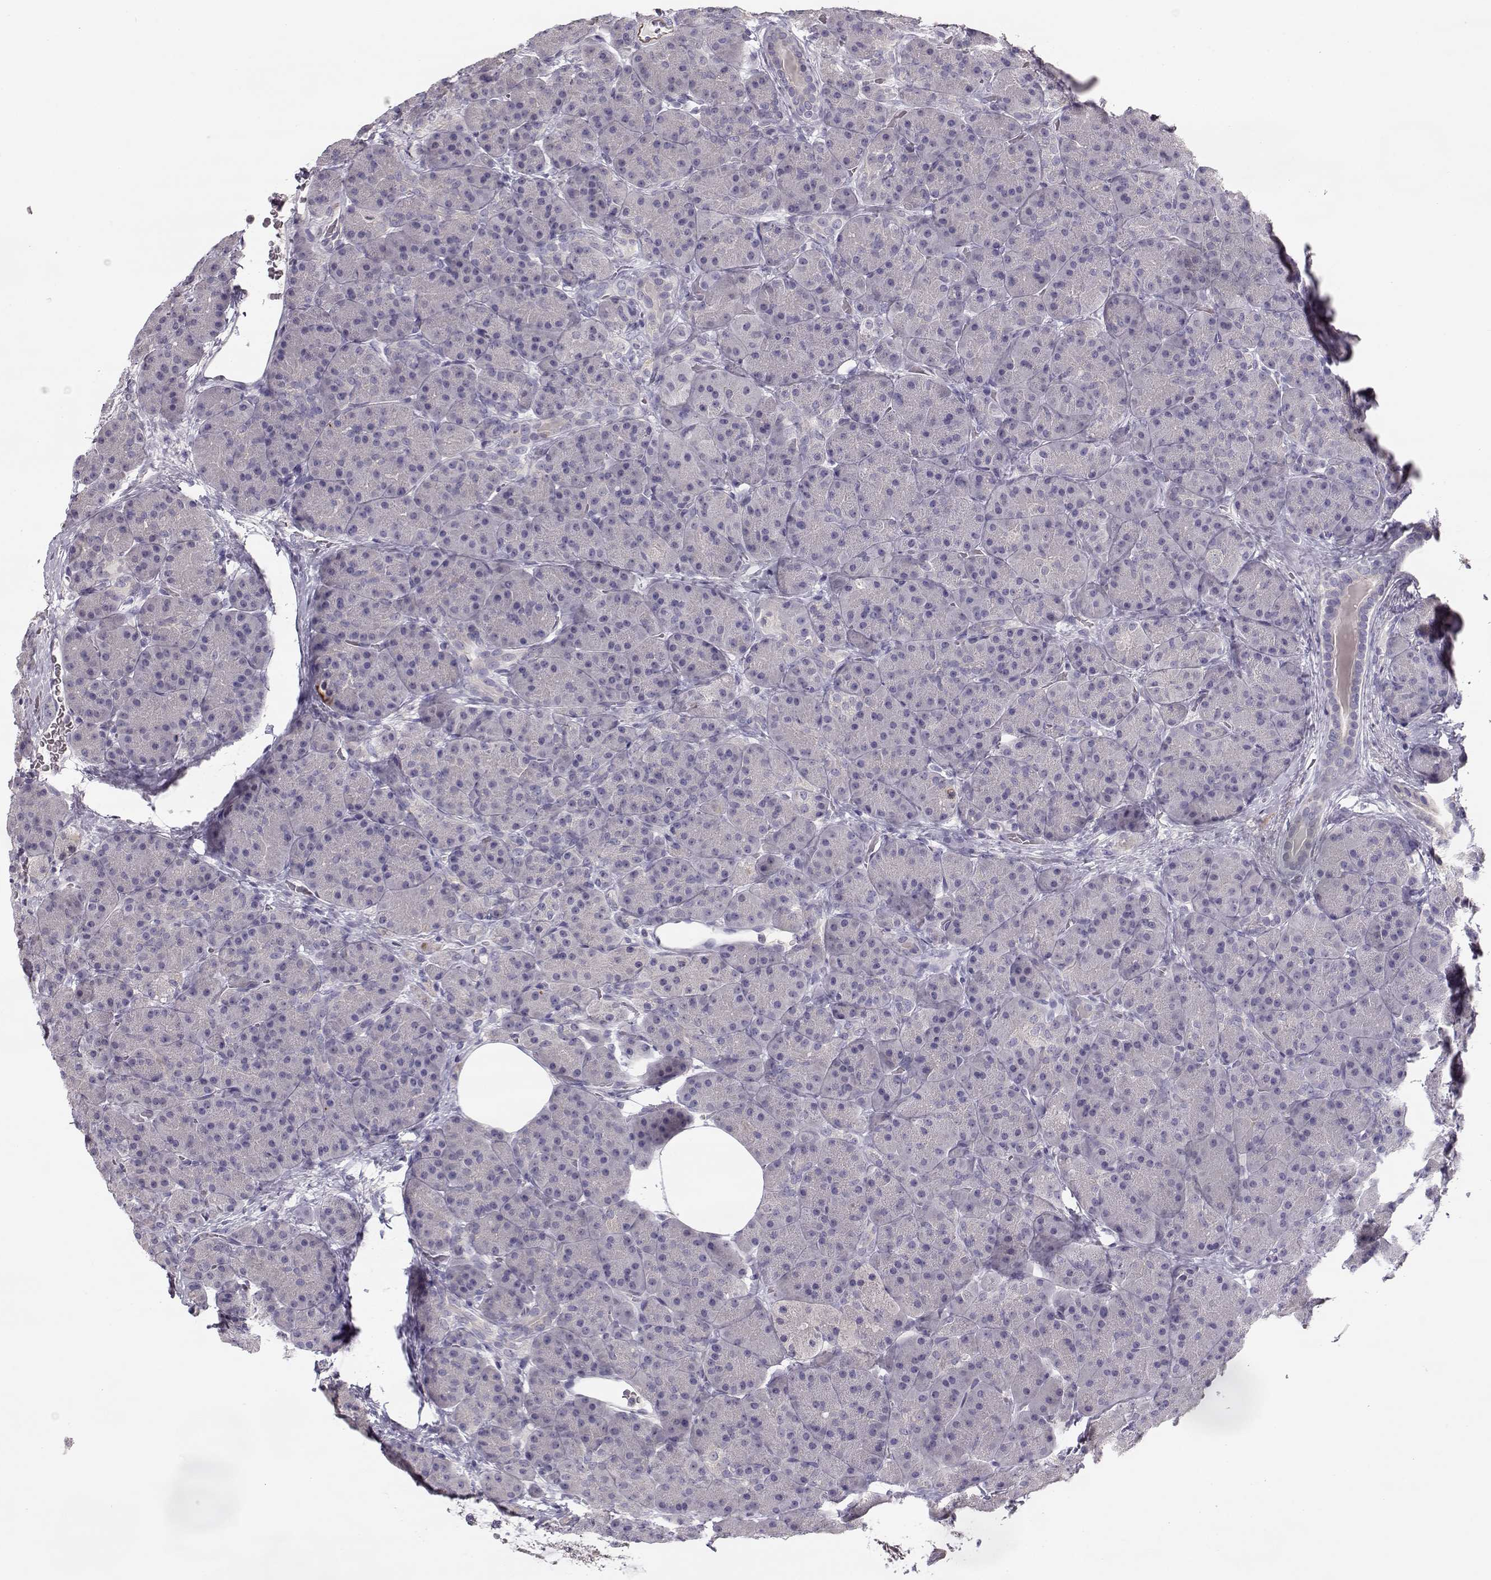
{"staining": {"intensity": "negative", "quantity": "none", "location": "none"}, "tissue": "pancreas", "cell_type": "Exocrine glandular cells", "image_type": "normal", "snomed": [{"axis": "morphology", "description": "Normal tissue, NOS"}, {"axis": "topography", "description": "Pancreas"}], "caption": "DAB (3,3'-diaminobenzidine) immunohistochemical staining of unremarkable pancreas shows no significant staining in exocrine glandular cells. Nuclei are stained in blue.", "gene": "GRK1", "patient": {"sex": "male", "age": 57}}